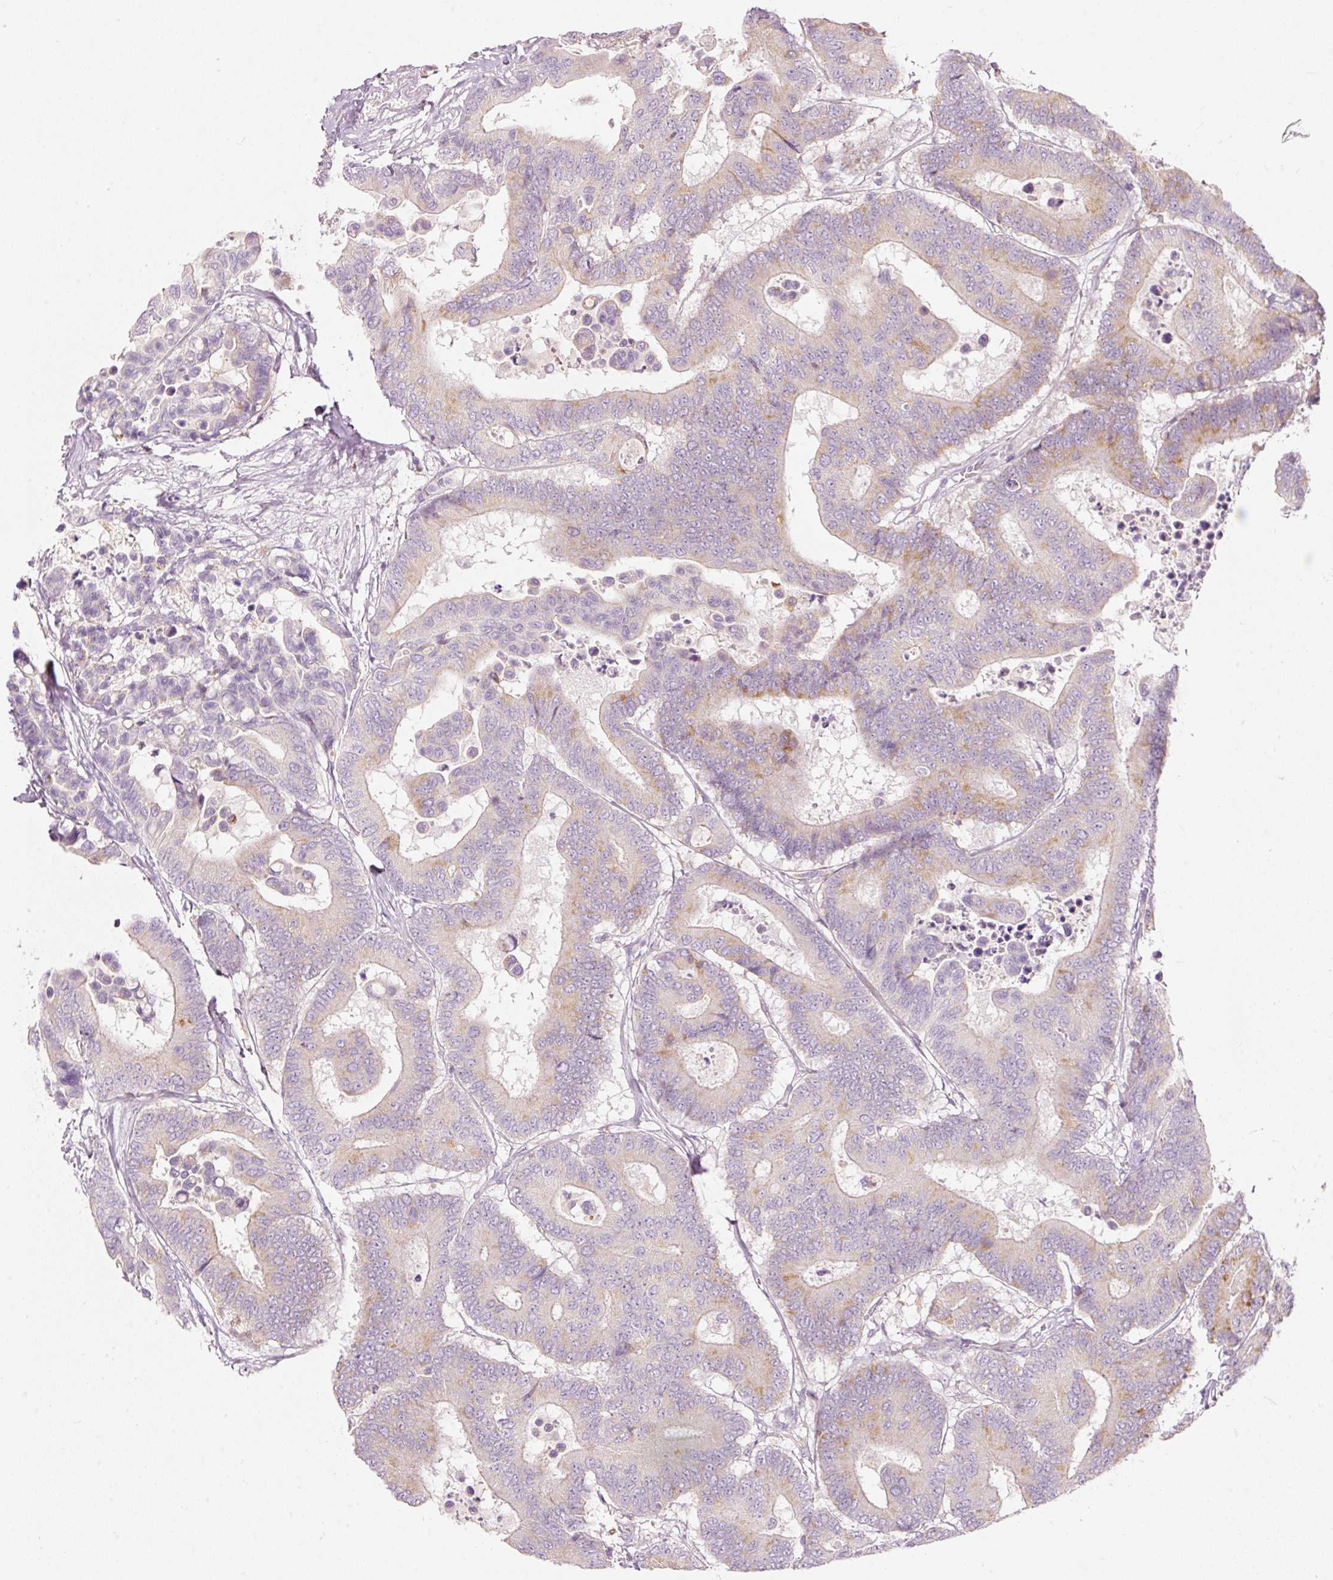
{"staining": {"intensity": "moderate", "quantity": "<25%", "location": "cytoplasmic/membranous"}, "tissue": "colorectal cancer", "cell_type": "Tumor cells", "image_type": "cancer", "snomed": [{"axis": "morphology", "description": "Normal tissue, NOS"}, {"axis": "morphology", "description": "Adenocarcinoma, NOS"}, {"axis": "topography", "description": "Colon"}], "caption": "DAB (3,3'-diaminobenzidine) immunohistochemical staining of human adenocarcinoma (colorectal) demonstrates moderate cytoplasmic/membranous protein positivity in about <25% of tumor cells.", "gene": "MTHFD2", "patient": {"sex": "male", "age": 82}}